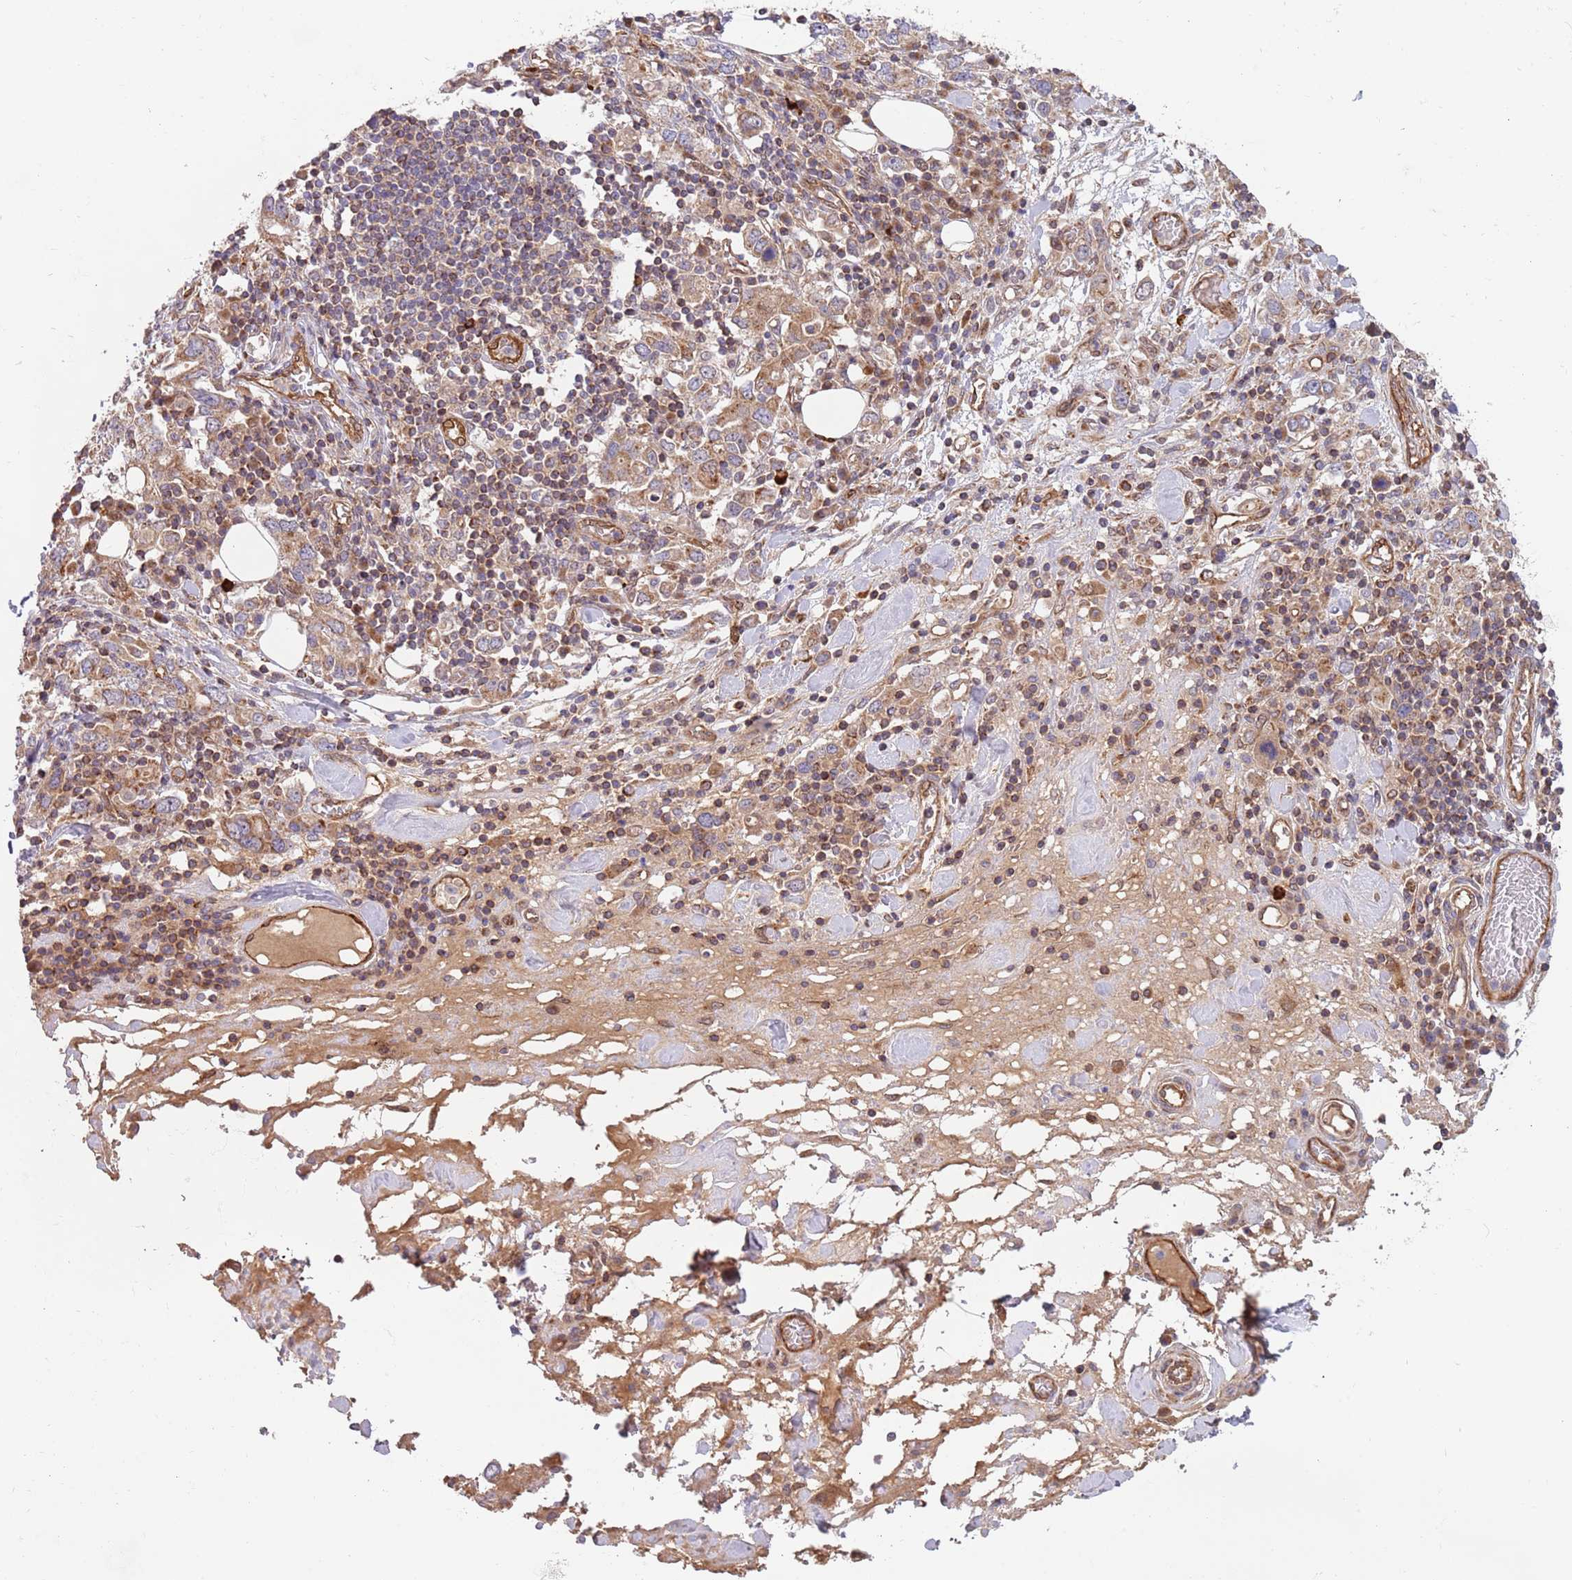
{"staining": {"intensity": "moderate", "quantity": ">75%", "location": "cytoplasmic/membranous"}, "tissue": "stomach cancer", "cell_type": "Tumor cells", "image_type": "cancer", "snomed": [{"axis": "morphology", "description": "Adenocarcinoma, NOS"}, {"axis": "topography", "description": "Stomach, upper"}, {"axis": "topography", "description": "Stomach"}], "caption": "Tumor cells exhibit medium levels of moderate cytoplasmic/membranous expression in about >75% of cells in stomach cancer.", "gene": "GUK1", "patient": {"sex": "male", "age": 62}}